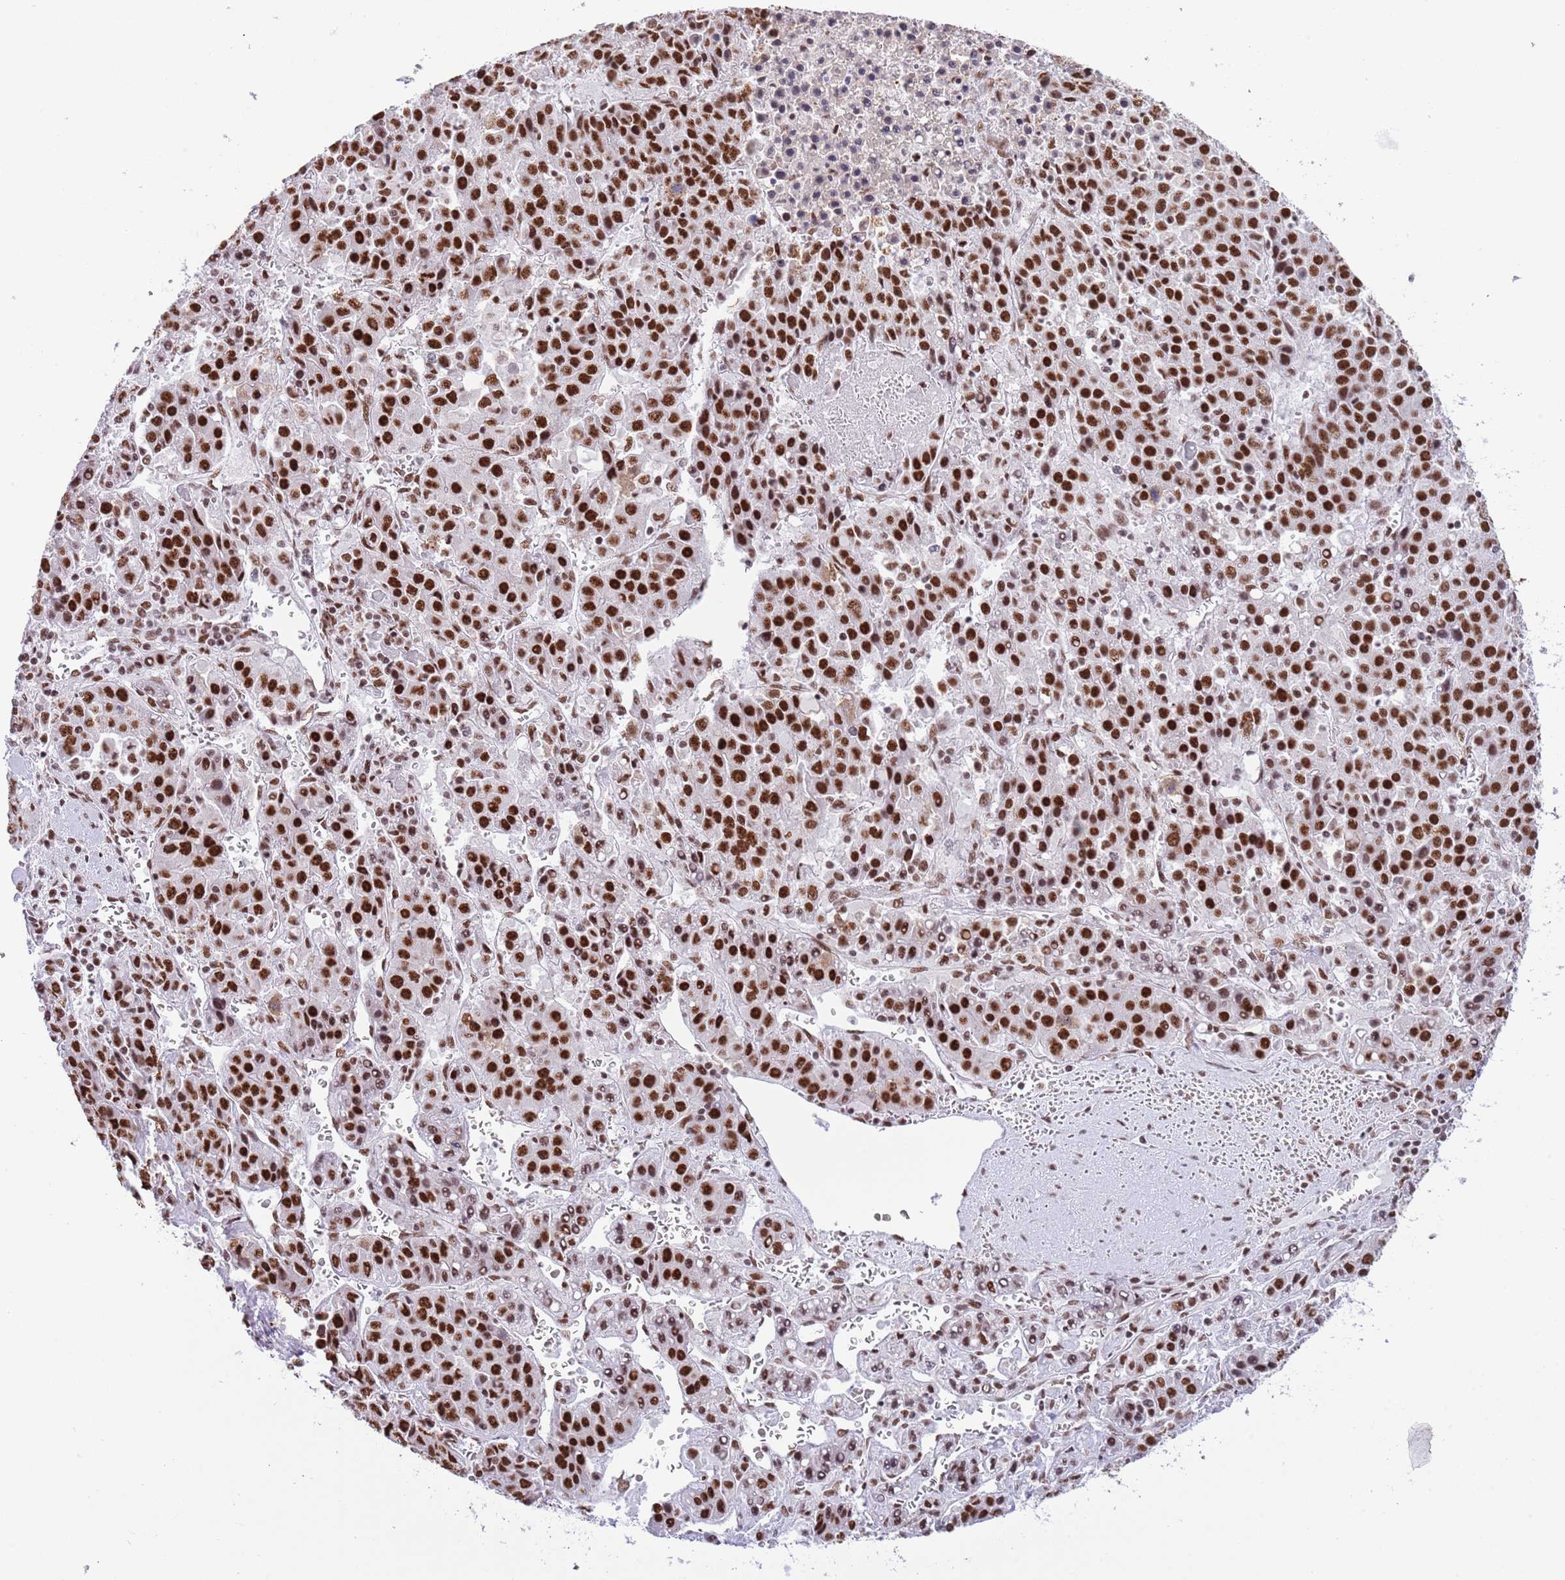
{"staining": {"intensity": "strong", "quantity": ">75%", "location": "nuclear"}, "tissue": "liver cancer", "cell_type": "Tumor cells", "image_type": "cancer", "snomed": [{"axis": "morphology", "description": "Carcinoma, Hepatocellular, NOS"}, {"axis": "topography", "description": "Liver"}], "caption": "Hepatocellular carcinoma (liver) stained with DAB IHC demonstrates high levels of strong nuclear staining in about >75% of tumor cells.", "gene": "SF3A2", "patient": {"sex": "female", "age": 53}}